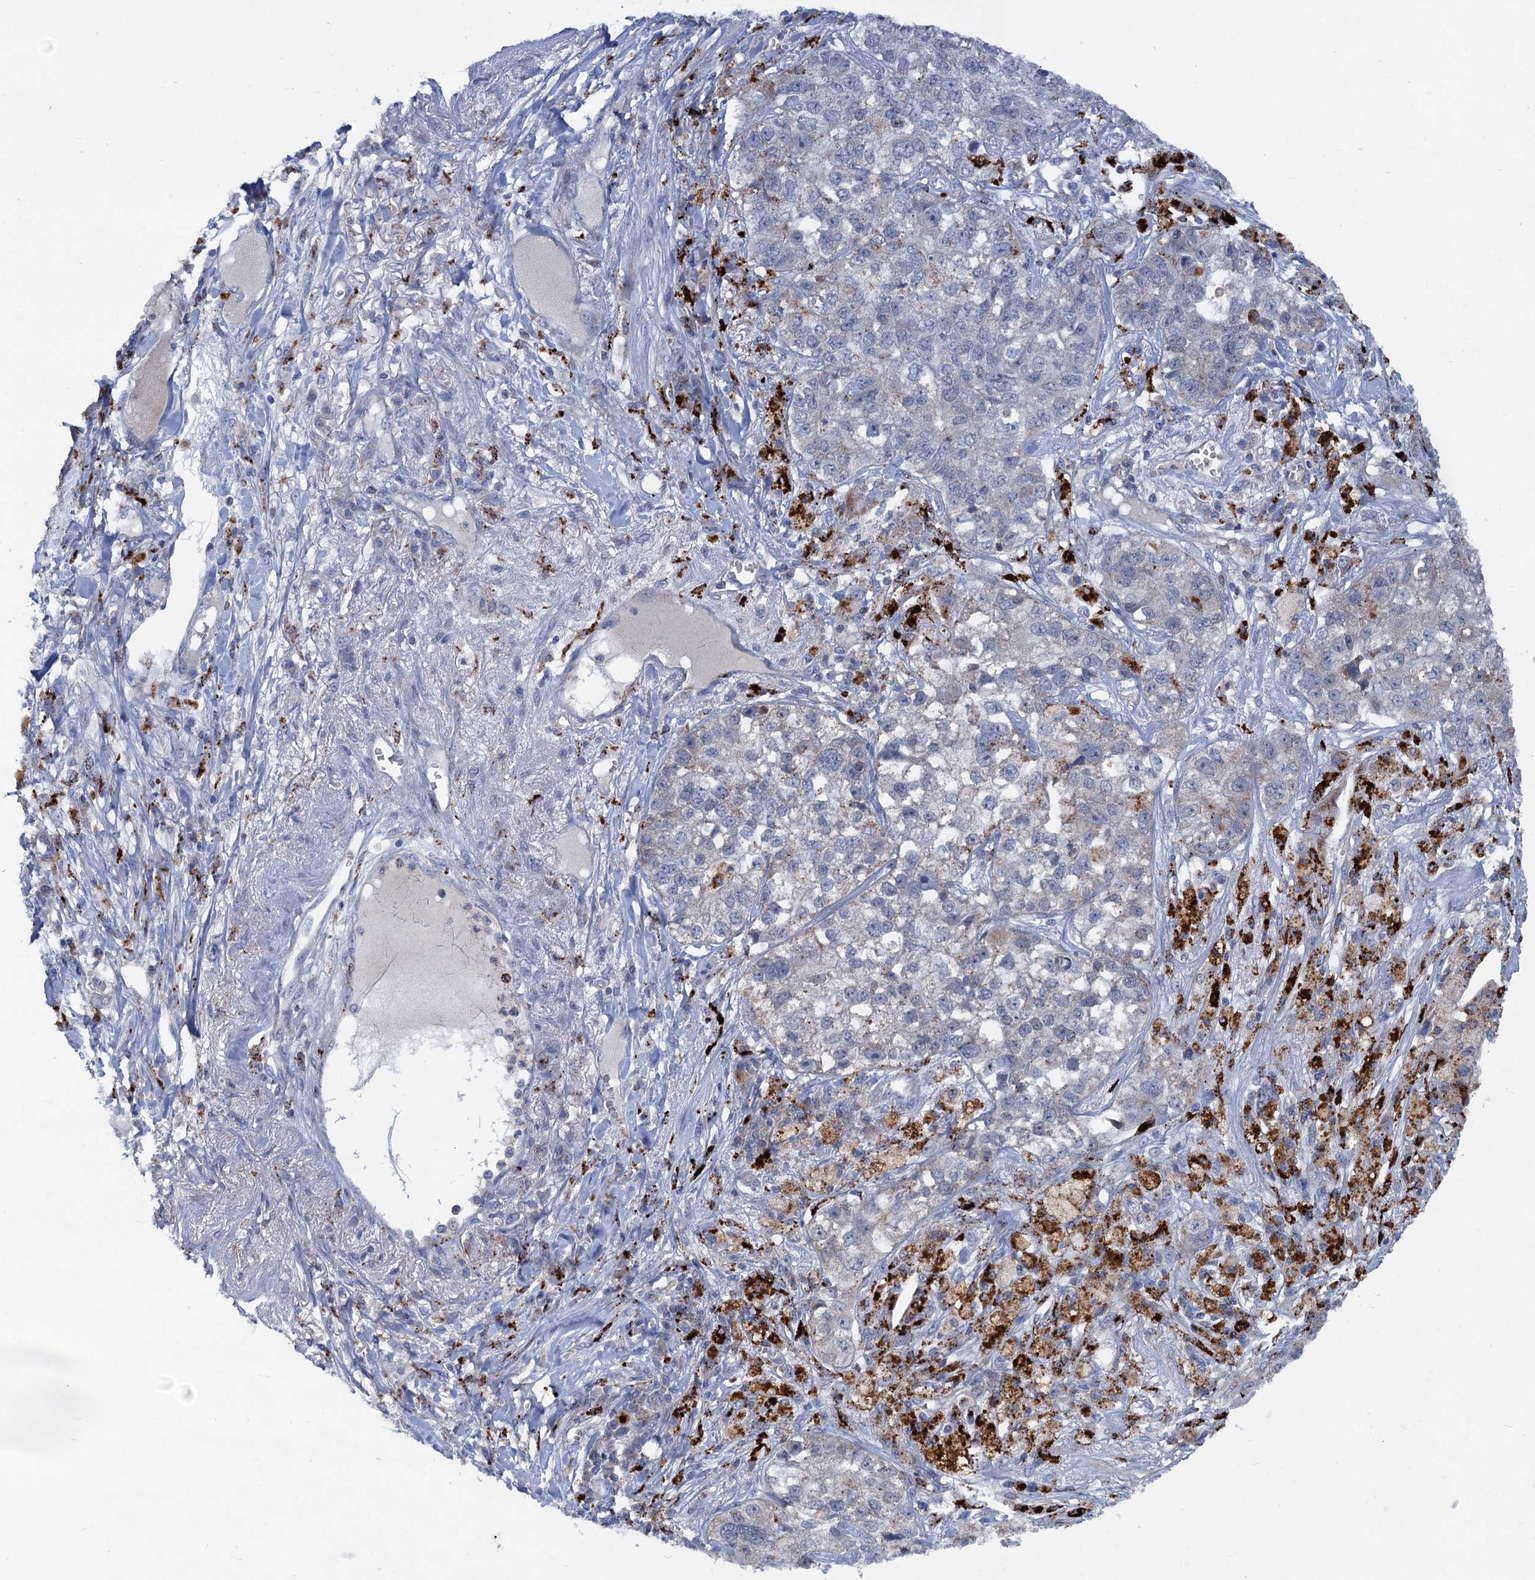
{"staining": {"intensity": "negative", "quantity": "none", "location": "none"}, "tissue": "lung cancer", "cell_type": "Tumor cells", "image_type": "cancer", "snomed": [{"axis": "morphology", "description": "Adenocarcinoma, NOS"}, {"axis": "topography", "description": "Lung"}], "caption": "Immunohistochemistry (IHC) of lung adenocarcinoma reveals no positivity in tumor cells. (DAB immunohistochemistry (IHC), high magnification).", "gene": "ANKS3", "patient": {"sex": "male", "age": 49}}